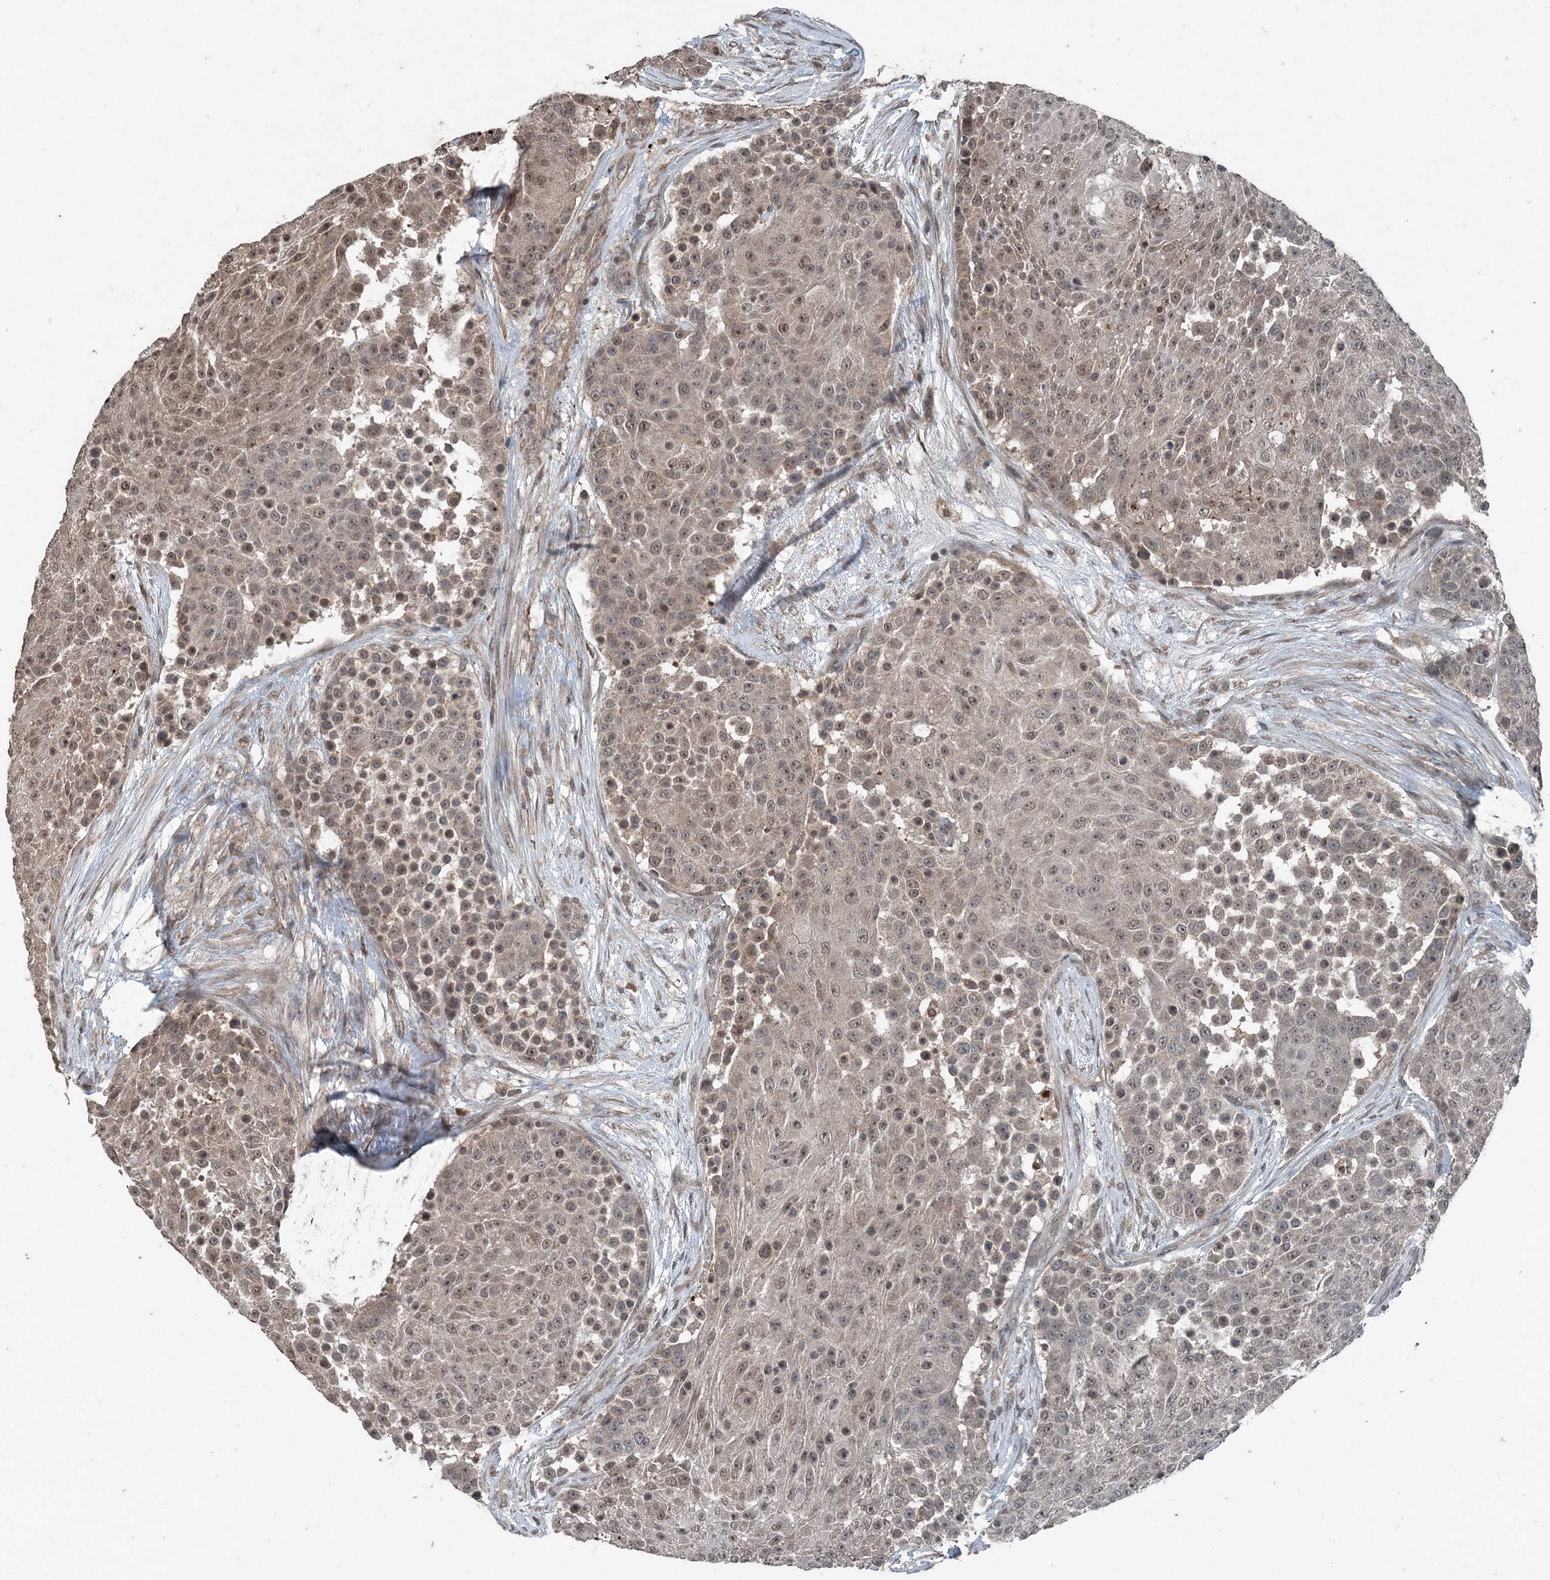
{"staining": {"intensity": "weak", "quantity": "<25%", "location": "cytoplasmic/membranous,nuclear"}, "tissue": "urothelial cancer", "cell_type": "Tumor cells", "image_type": "cancer", "snomed": [{"axis": "morphology", "description": "Urothelial carcinoma, High grade"}, {"axis": "topography", "description": "Urinary bladder"}], "caption": "DAB immunohistochemical staining of human urothelial cancer displays no significant expression in tumor cells.", "gene": "CFL1", "patient": {"sex": "female", "age": 63}}